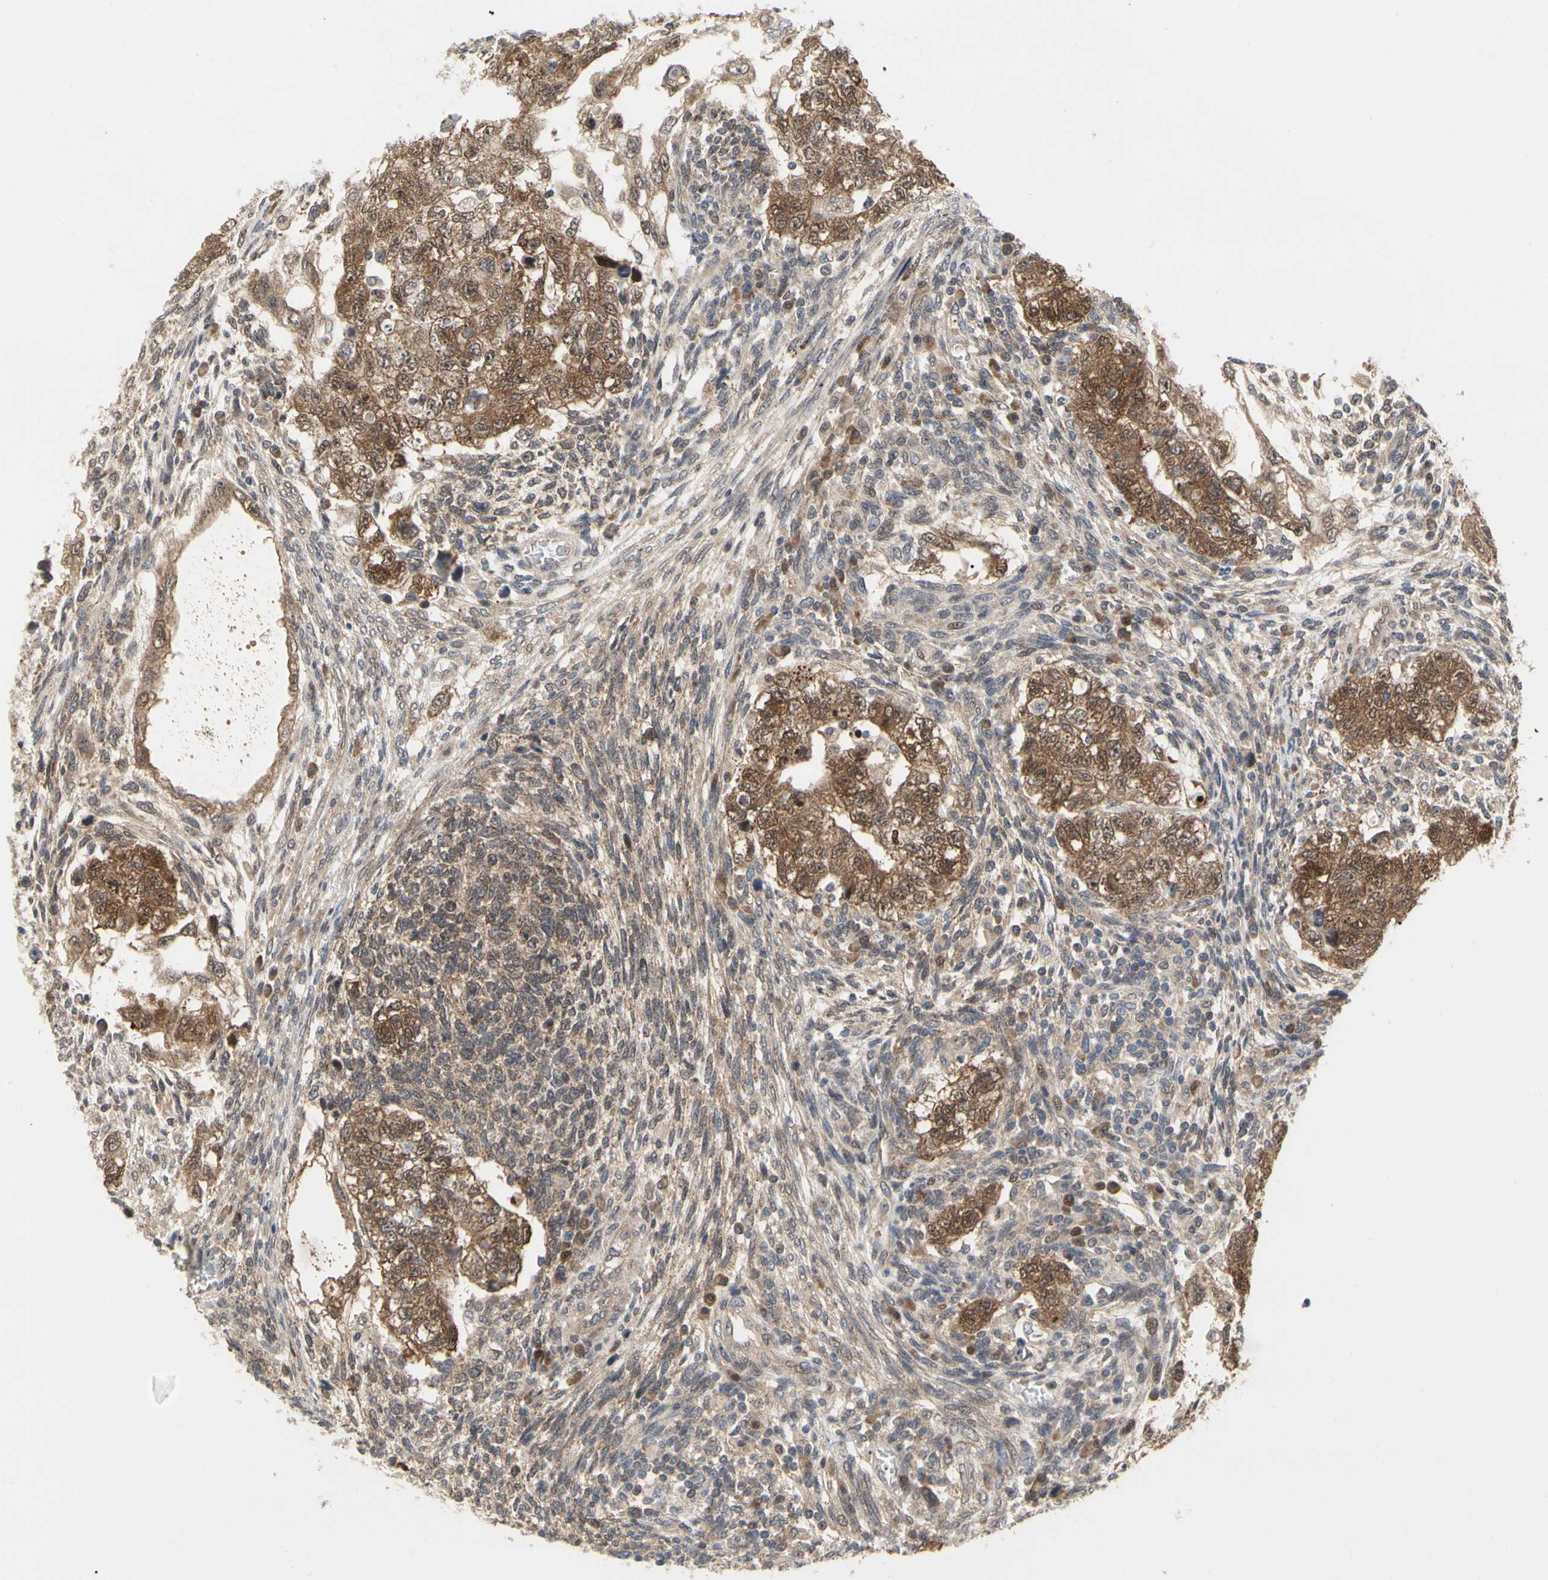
{"staining": {"intensity": "strong", "quantity": ">75%", "location": "cytoplasmic/membranous,nuclear"}, "tissue": "testis cancer", "cell_type": "Tumor cells", "image_type": "cancer", "snomed": [{"axis": "morphology", "description": "Normal tissue, NOS"}, {"axis": "morphology", "description": "Carcinoma, Embryonal, NOS"}, {"axis": "topography", "description": "Testis"}], "caption": "Tumor cells demonstrate high levels of strong cytoplasmic/membranous and nuclear positivity in about >75% of cells in human testis embryonal carcinoma. (Brightfield microscopy of DAB IHC at high magnification).", "gene": "CDK5", "patient": {"sex": "male", "age": 36}}